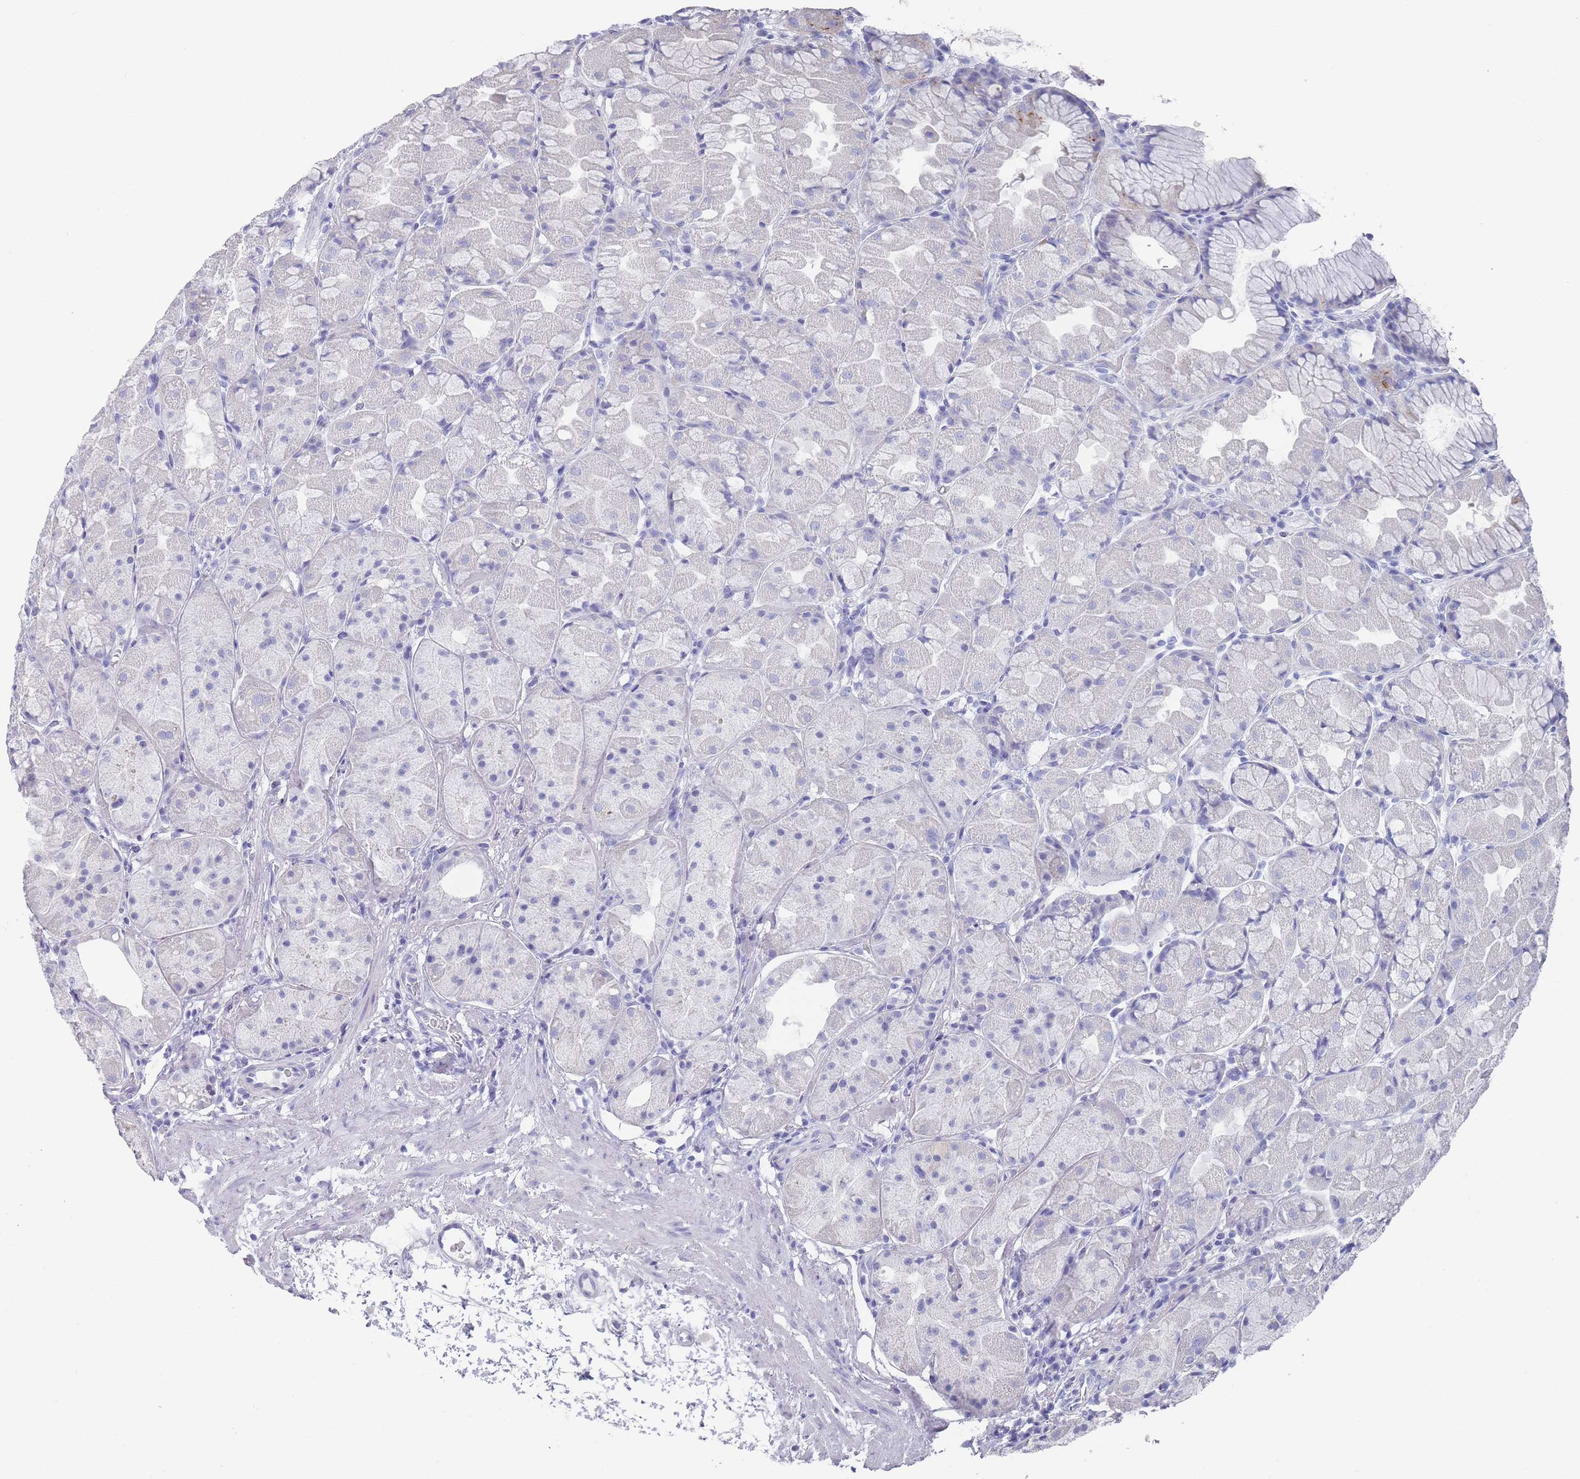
{"staining": {"intensity": "negative", "quantity": "none", "location": "none"}, "tissue": "stomach", "cell_type": "Glandular cells", "image_type": "normal", "snomed": [{"axis": "morphology", "description": "Normal tissue, NOS"}, {"axis": "topography", "description": "Stomach"}], "caption": "Immunohistochemical staining of benign human stomach displays no significant positivity in glandular cells. (DAB IHC, high magnification).", "gene": "RAB2B", "patient": {"sex": "male", "age": 57}}